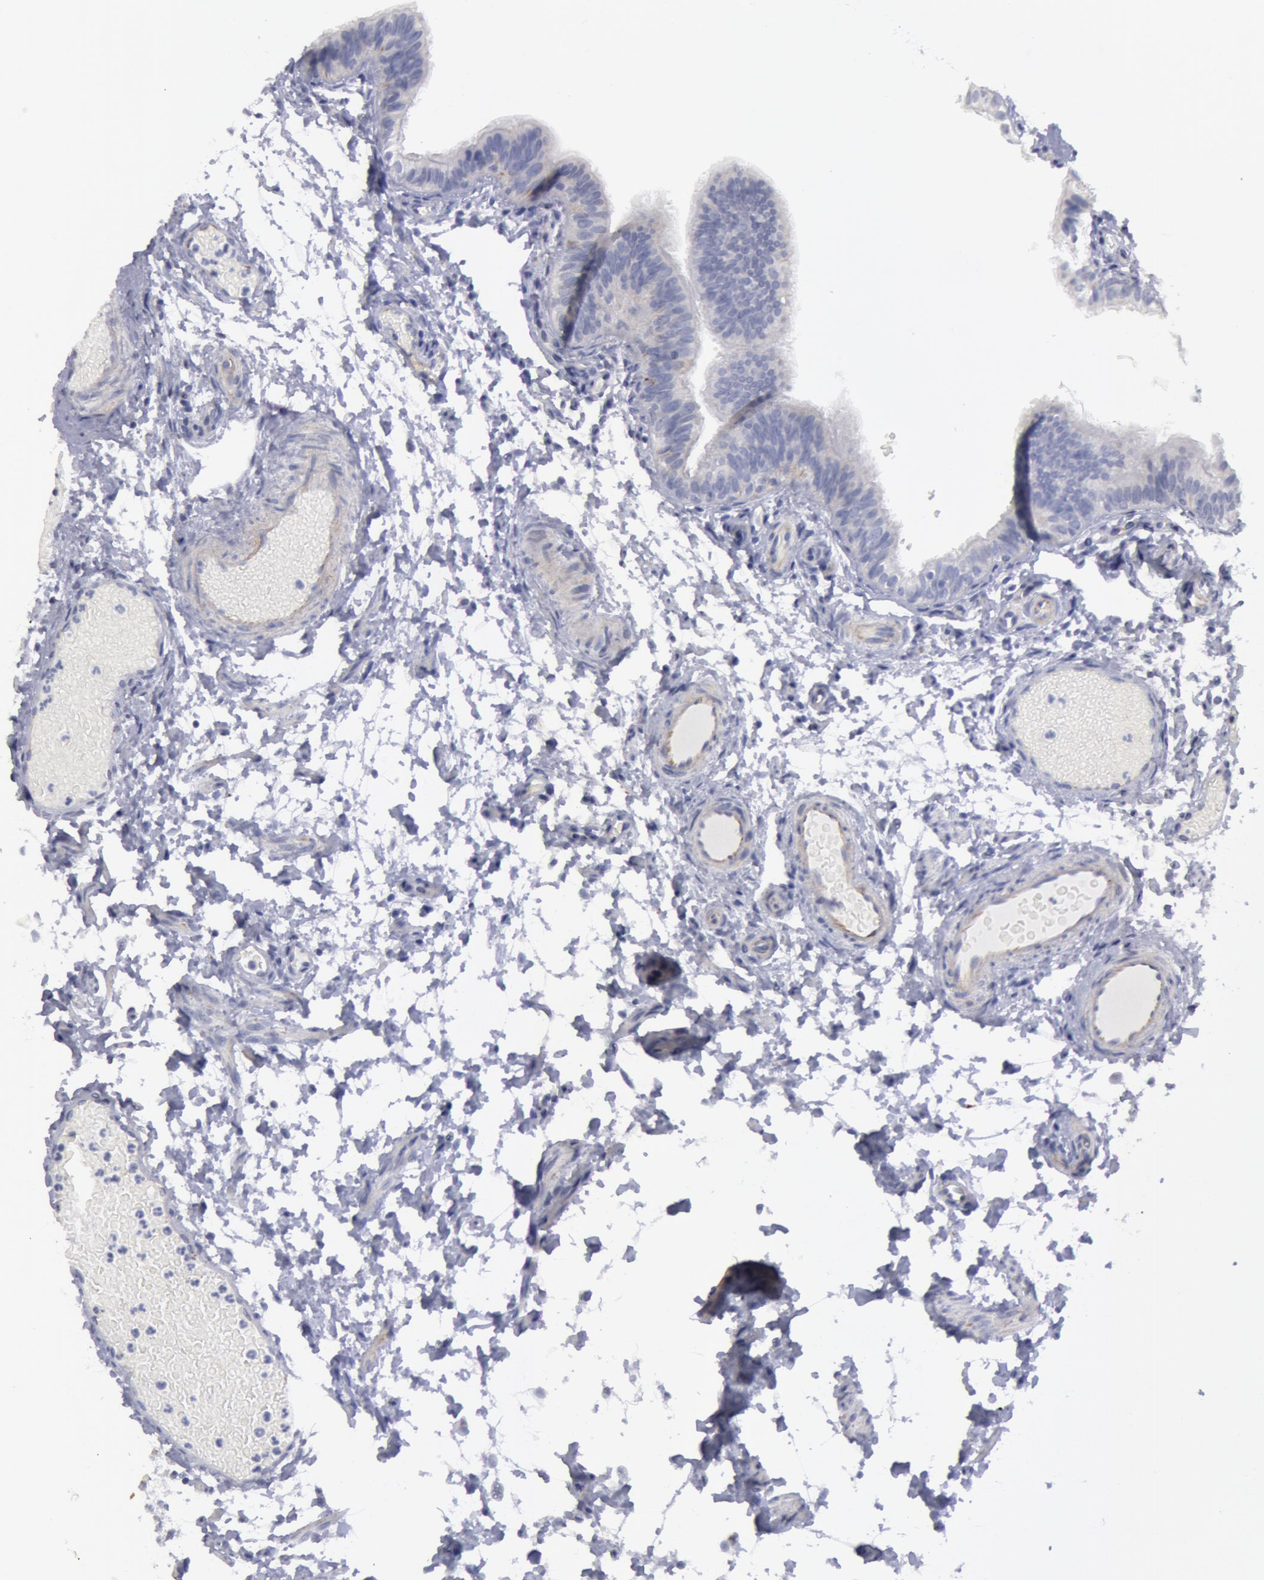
{"staining": {"intensity": "negative", "quantity": "none", "location": "none"}, "tissue": "fallopian tube", "cell_type": "Glandular cells", "image_type": "normal", "snomed": [{"axis": "morphology", "description": "Normal tissue, NOS"}, {"axis": "morphology", "description": "Dermoid, NOS"}, {"axis": "topography", "description": "Fallopian tube"}], "caption": "The photomicrograph exhibits no staining of glandular cells in normal fallopian tube. (Stains: DAB (3,3'-diaminobenzidine) immunohistochemistry (IHC) with hematoxylin counter stain, Microscopy: brightfield microscopy at high magnification).", "gene": "SMC1B", "patient": {"sex": "female", "age": 33}}